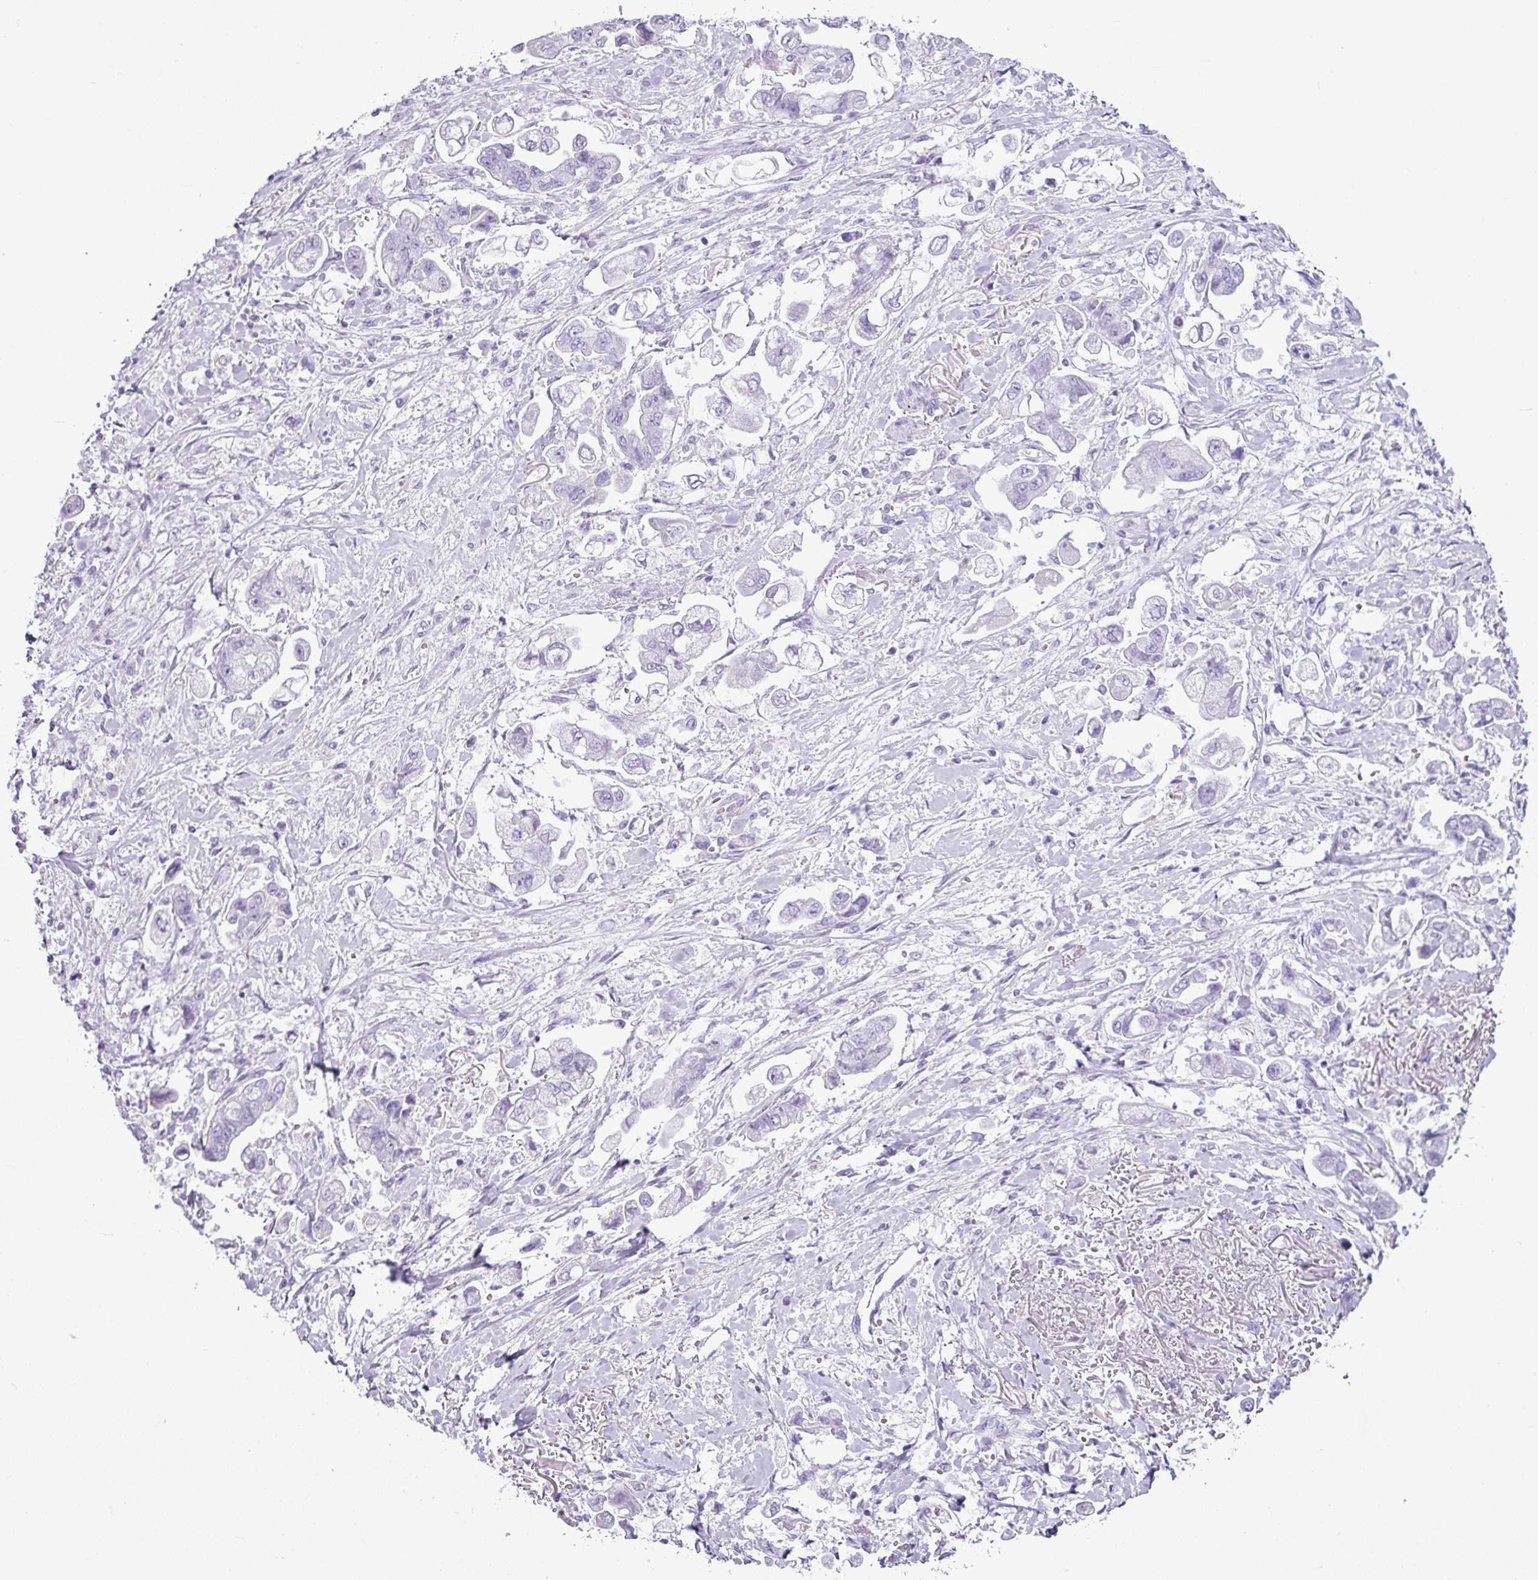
{"staining": {"intensity": "negative", "quantity": "none", "location": "none"}, "tissue": "stomach cancer", "cell_type": "Tumor cells", "image_type": "cancer", "snomed": [{"axis": "morphology", "description": "Adenocarcinoma, NOS"}, {"axis": "topography", "description": "Stomach"}], "caption": "Photomicrograph shows no protein positivity in tumor cells of adenocarcinoma (stomach) tissue.", "gene": "AMY1B", "patient": {"sex": "male", "age": 62}}